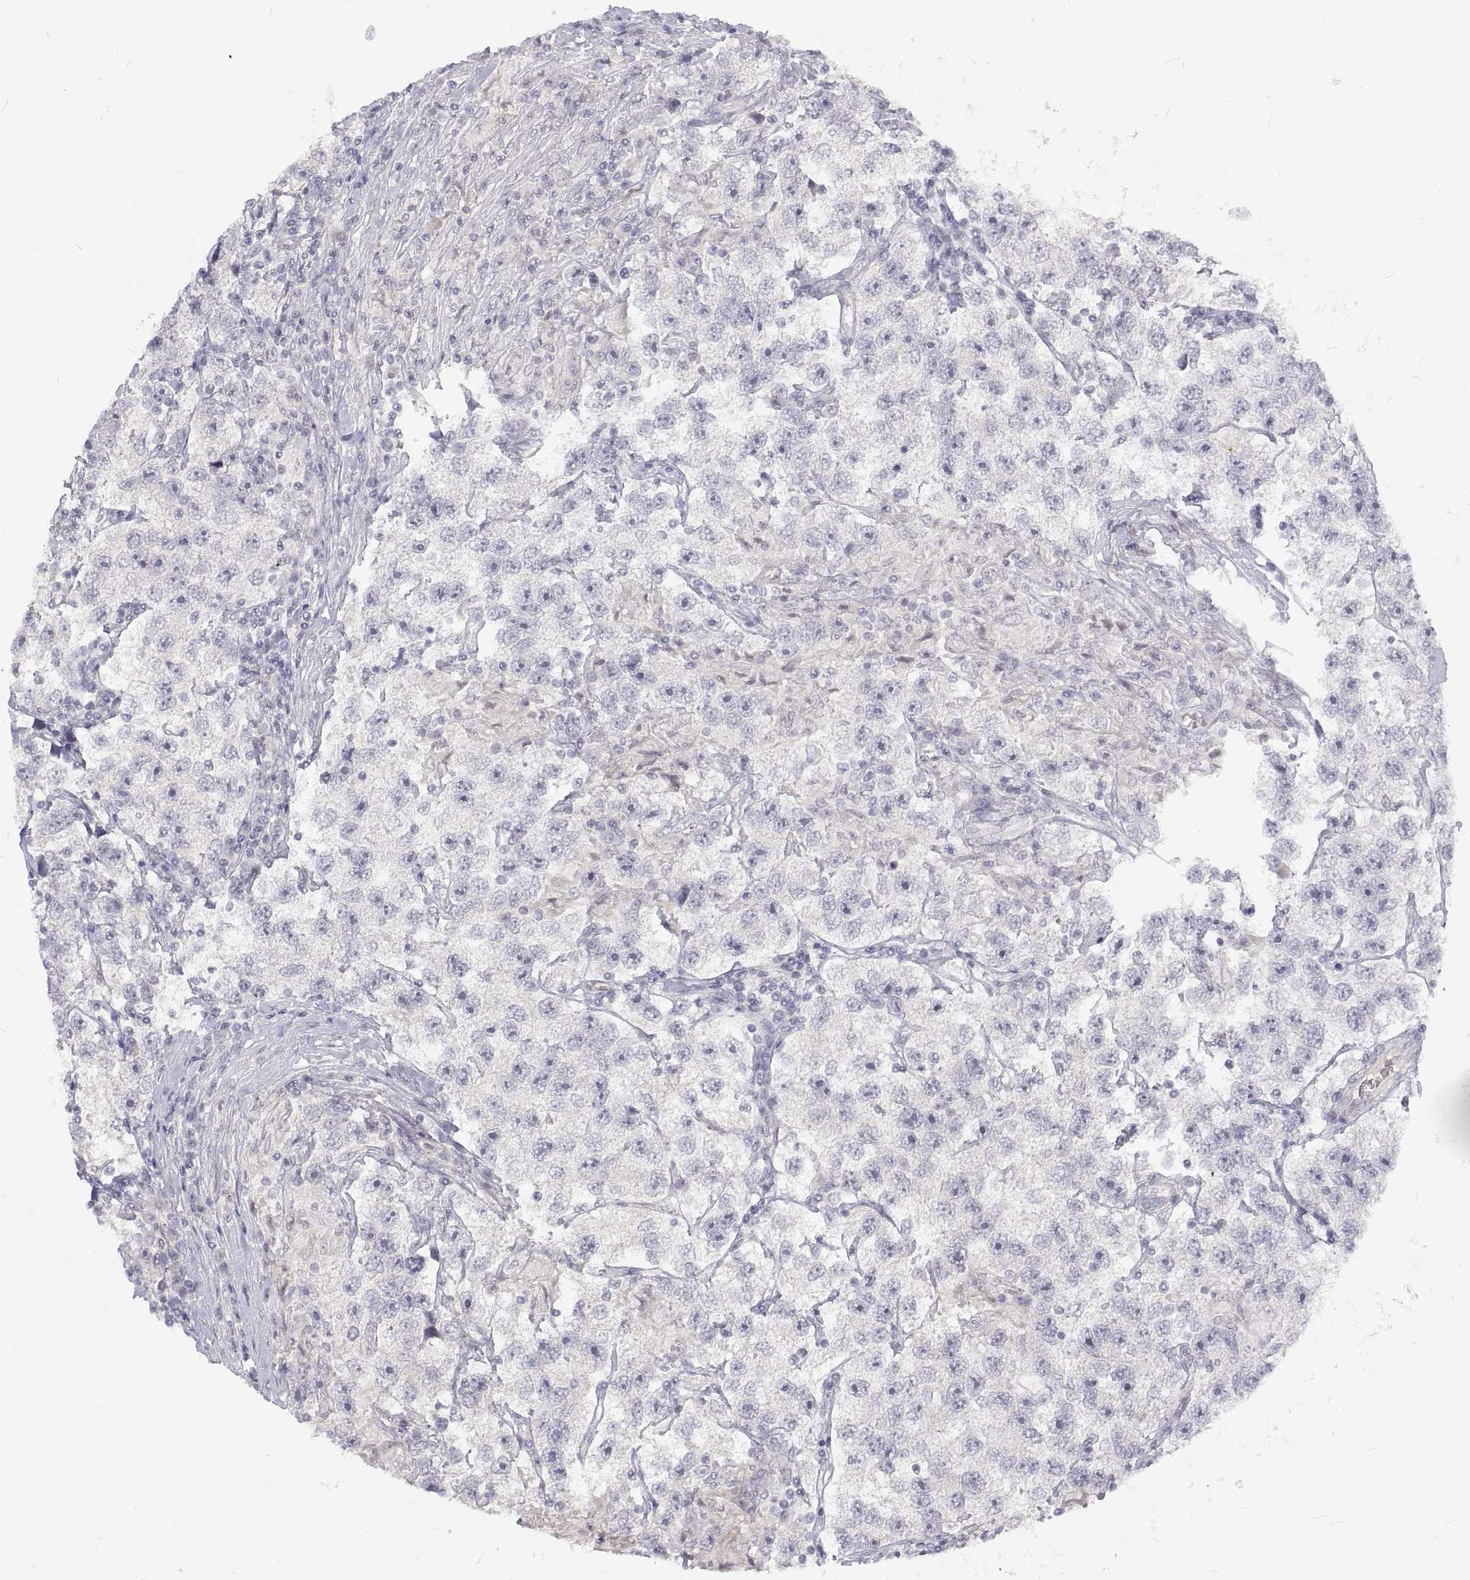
{"staining": {"intensity": "negative", "quantity": "none", "location": "none"}, "tissue": "testis cancer", "cell_type": "Tumor cells", "image_type": "cancer", "snomed": [{"axis": "morphology", "description": "Seminoma, NOS"}, {"axis": "topography", "description": "Testis"}], "caption": "DAB (3,3'-diaminobenzidine) immunohistochemical staining of human testis seminoma demonstrates no significant expression in tumor cells.", "gene": "ANO2", "patient": {"sex": "male", "age": 26}}